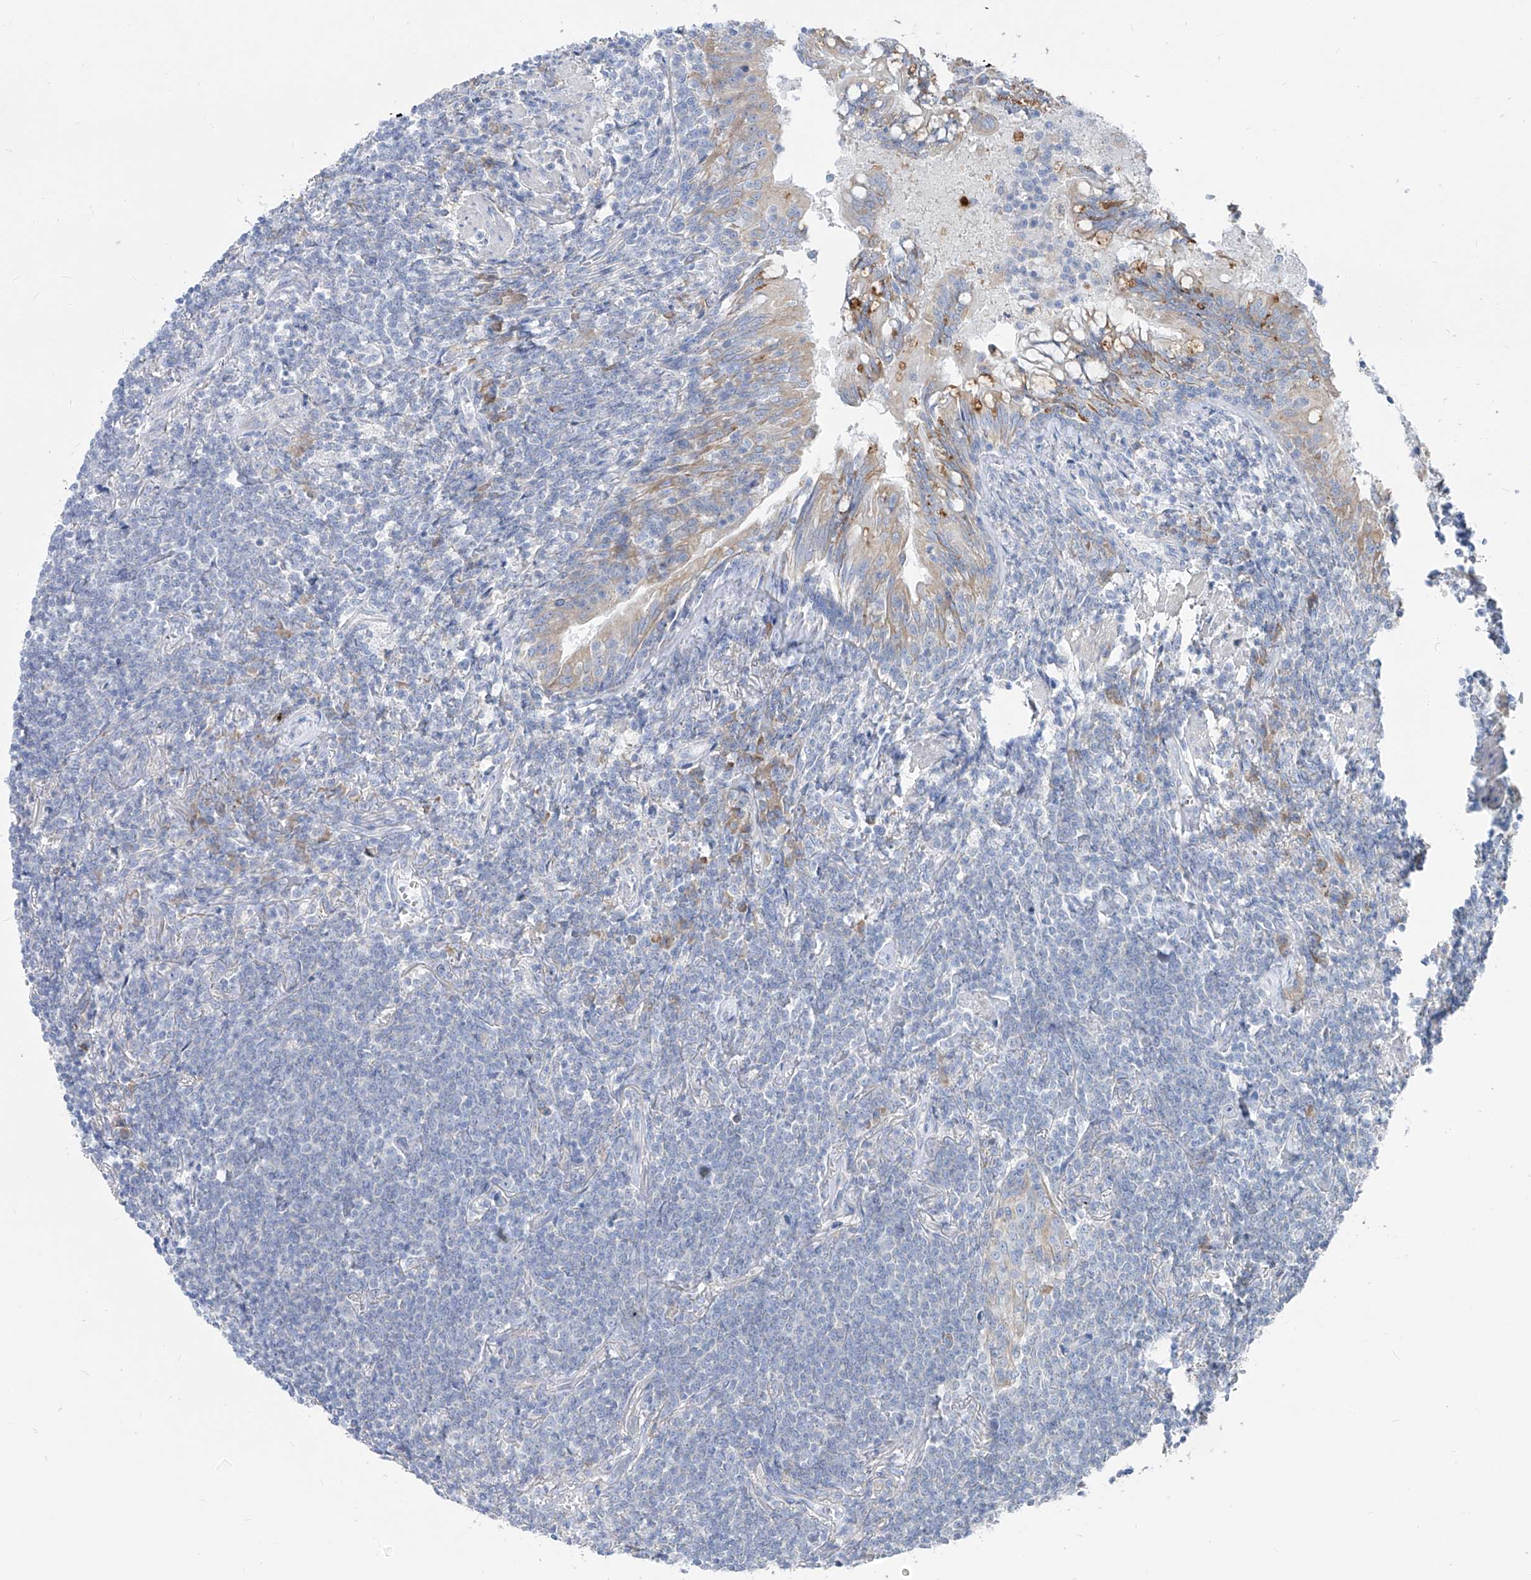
{"staining": {"intensity": "negative", "quantity": "none", "location": "none"}, "tissue": "lymphoma", "cell_type": "Tumor cells", "image_type": "cancer", "snomed": [{"axis": "morphology", "description": "Malignant lymphoma, non-Hodgkin's type, Low grade"}, {"axis": "topography", "description": "Lung"}], "caption": "High magnification brightfield microscopy of lymphoma stained with DAB (3,3'-diaminobenzidine) (brown) and counterstained with hematoxylin (blue): tumor cells show no significant expression.", "gene": "UFL1", "patient": {"sex": "female", "age": 71}}